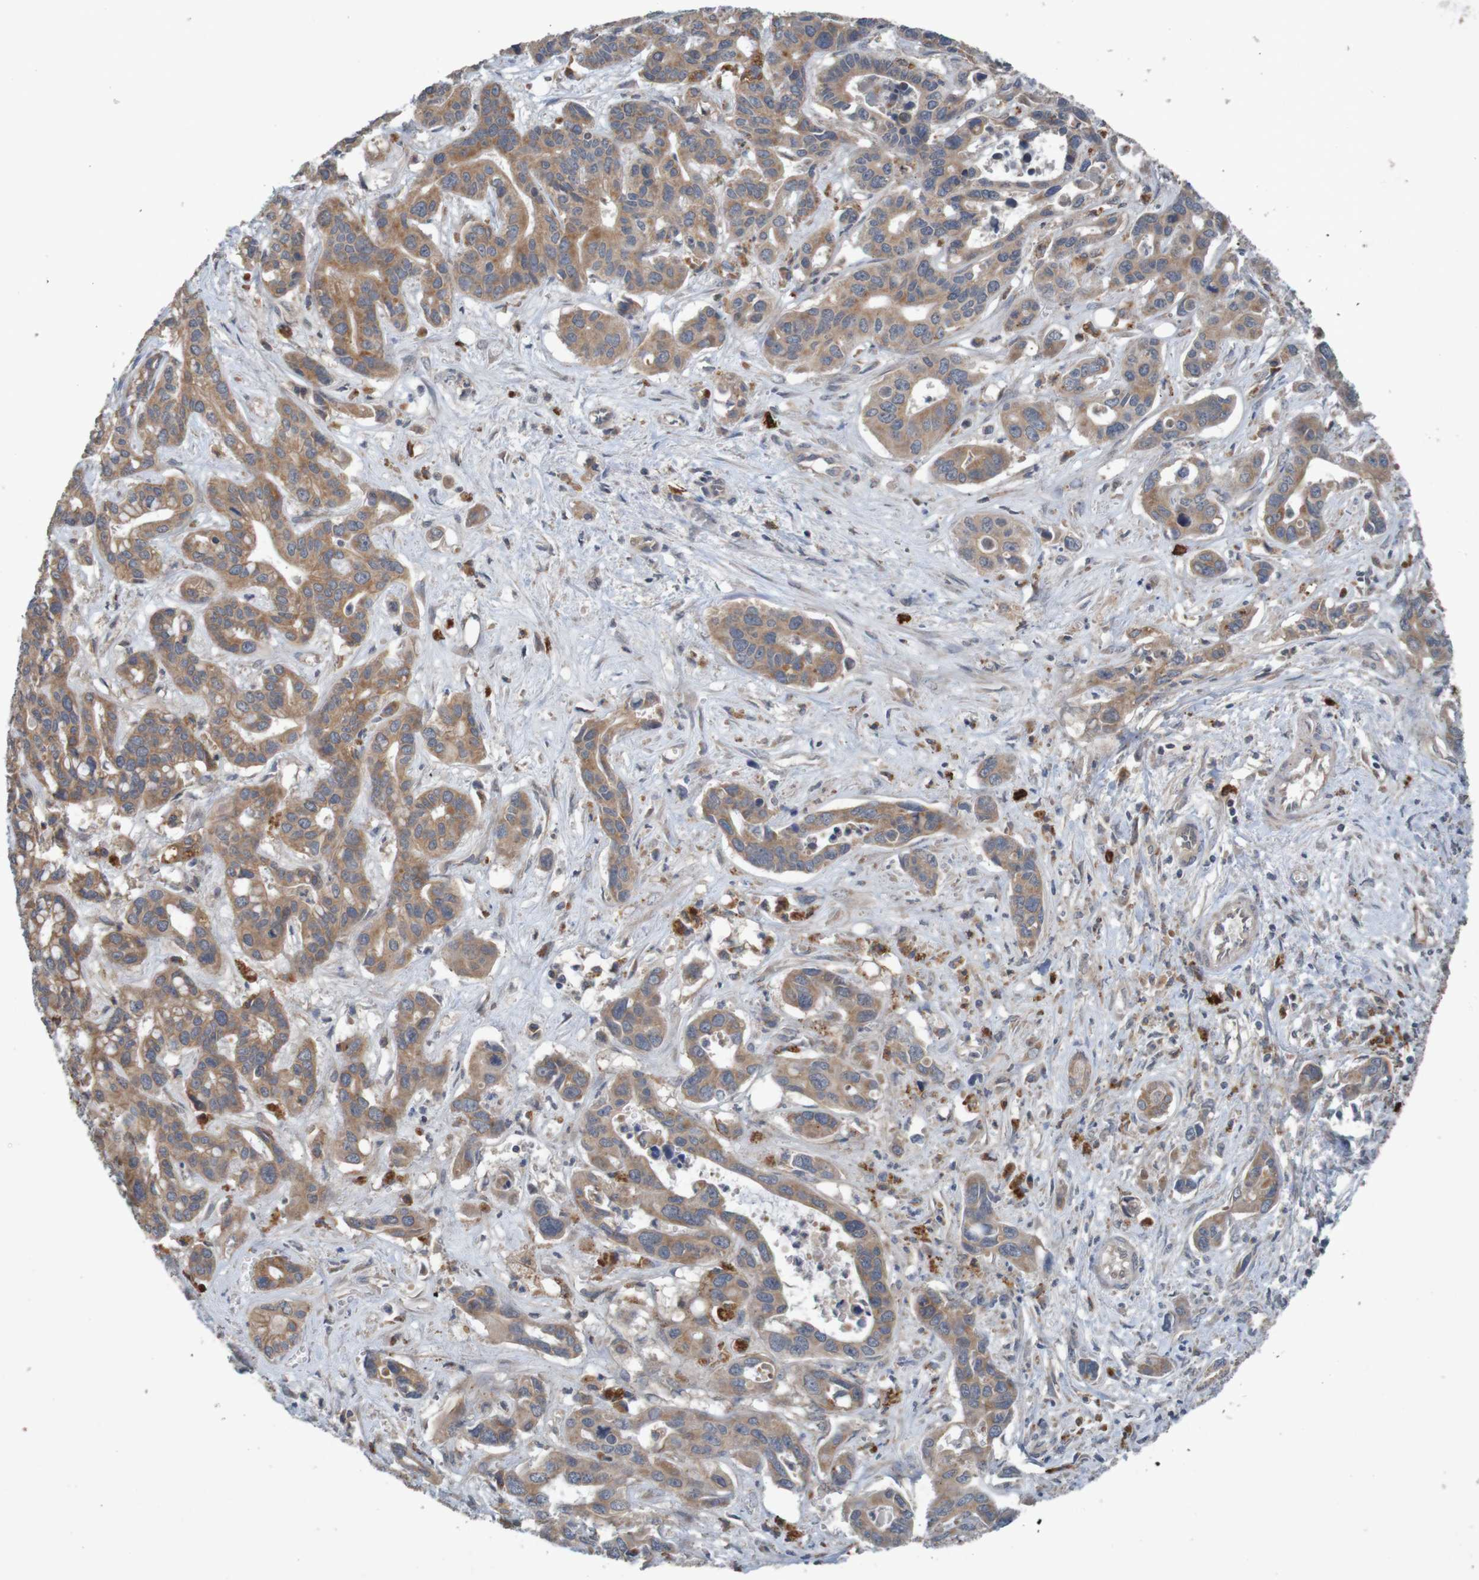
{"staining": {"intensity": "moderate", "quantity": ">75%", "location": "cytoplasmic/membranous"}, "tissue": "liver cancer", "cell_type": "Tumor cells", "image_type": "cancer", "snomed": [{"axis": "morphology", "description": "Cholangiocarcinoma"}, {"axis": "topography", "description": "Liver"}], "caption": "Cholangiocarcinoma (liver) stained for a protein (brown) shows moderate cytoplasmic/membranous positive staining in approximately >75% of tumor cells.", "gene": "B3GAT2", "patient": {"sex": "female", "age": 65}}